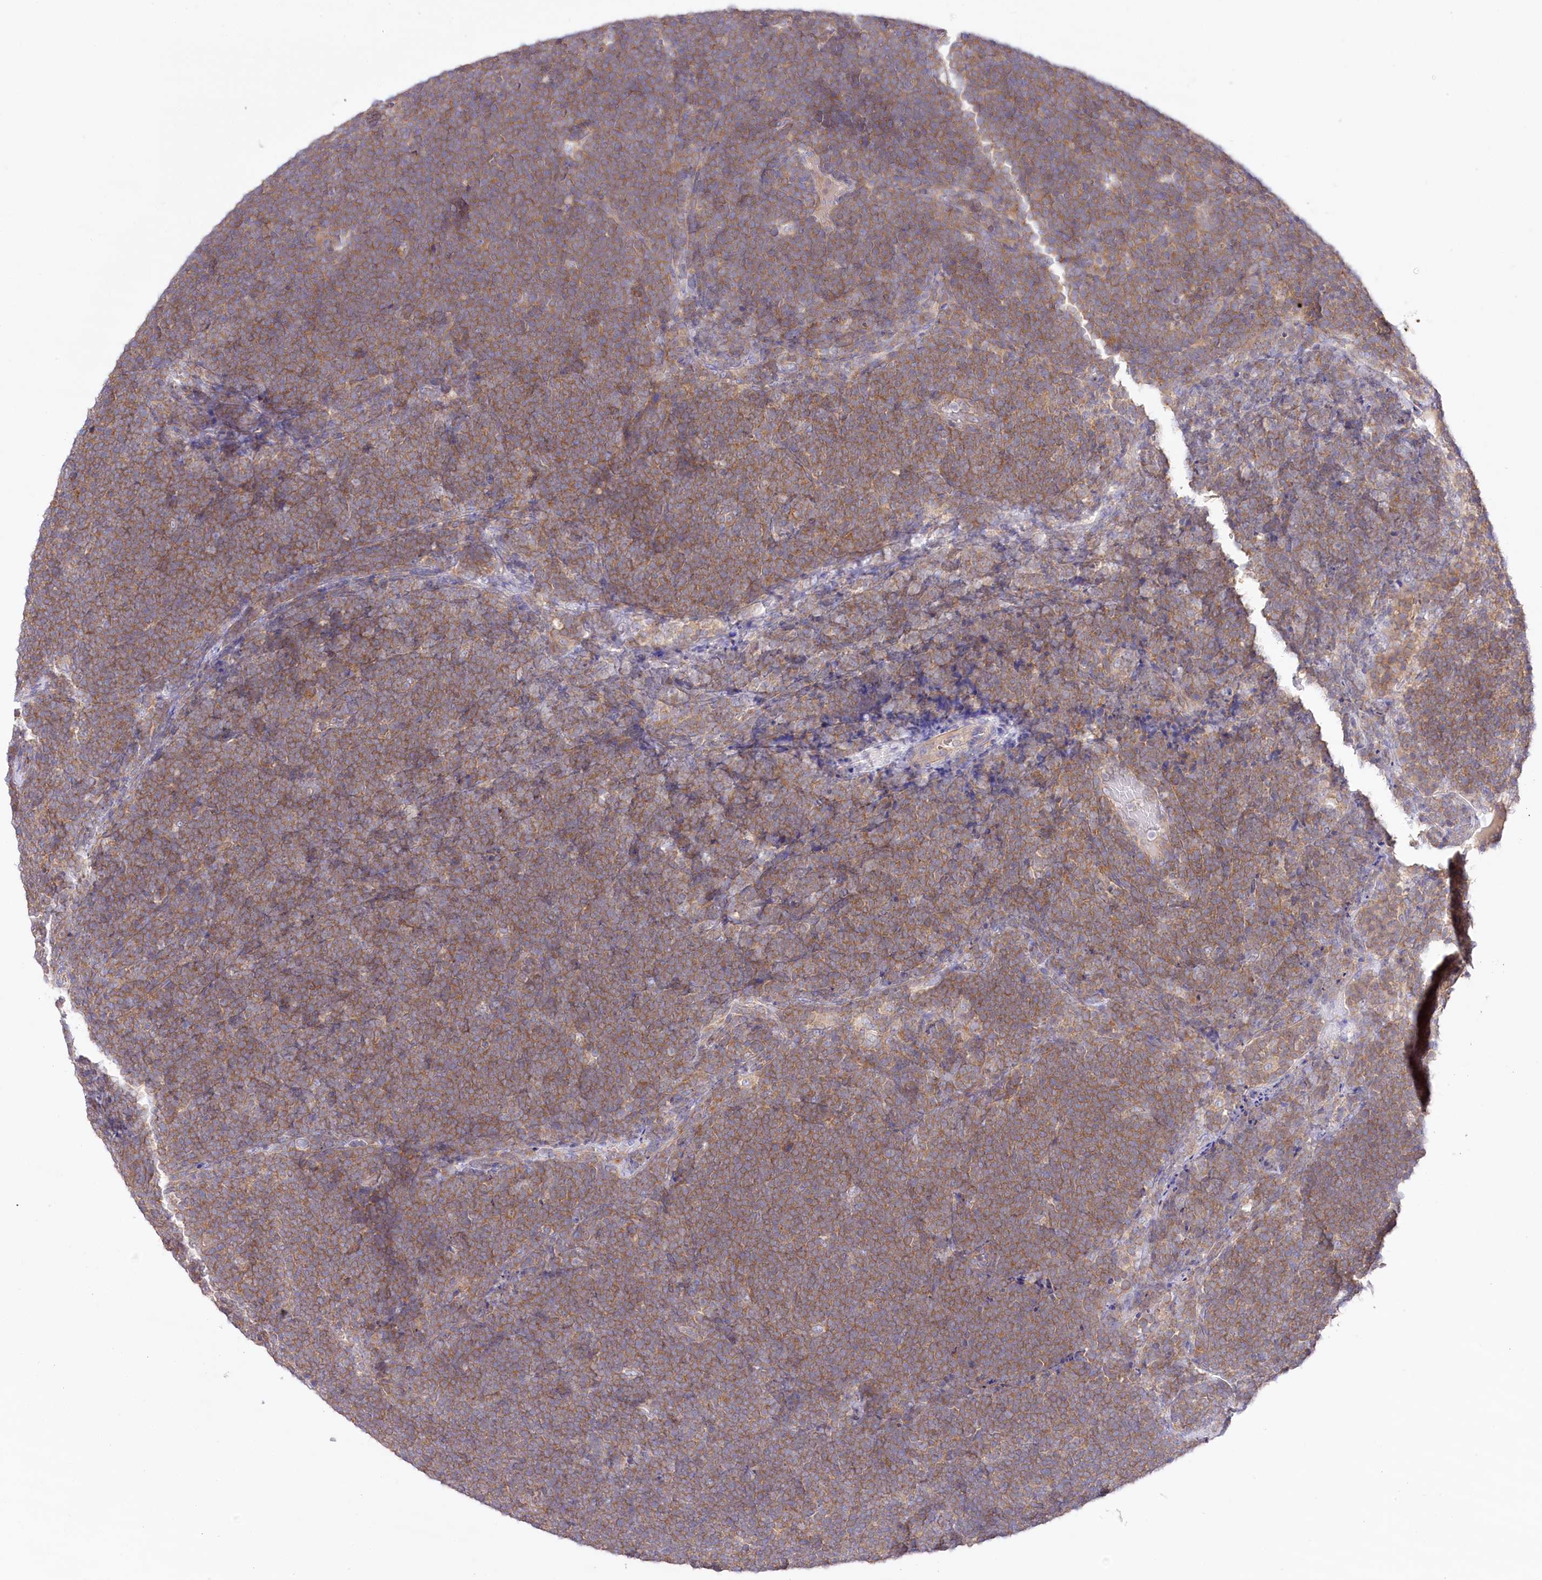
{"staining": {"intensity": "moderate", "quantity": ">75%", "location": "cytoplasmic/membranous"}, "tissue": "lymphoma", "cell_type": "Tumor cells", "image_type": "cancer", "snomed": [{"axis": "morphology", "description": "Malignant lymphoma, non-Hodgkin's type, High grade"}, {"axis": "topography", "description": "Lymph node"}], "caption": "Protein expression analysis of lymphoma displays moderate cytoplasmic/membranous positivity in about >75% of tumor cells.", "gene": "UMPS", "patient": {"sex": "male", "age": 13}}